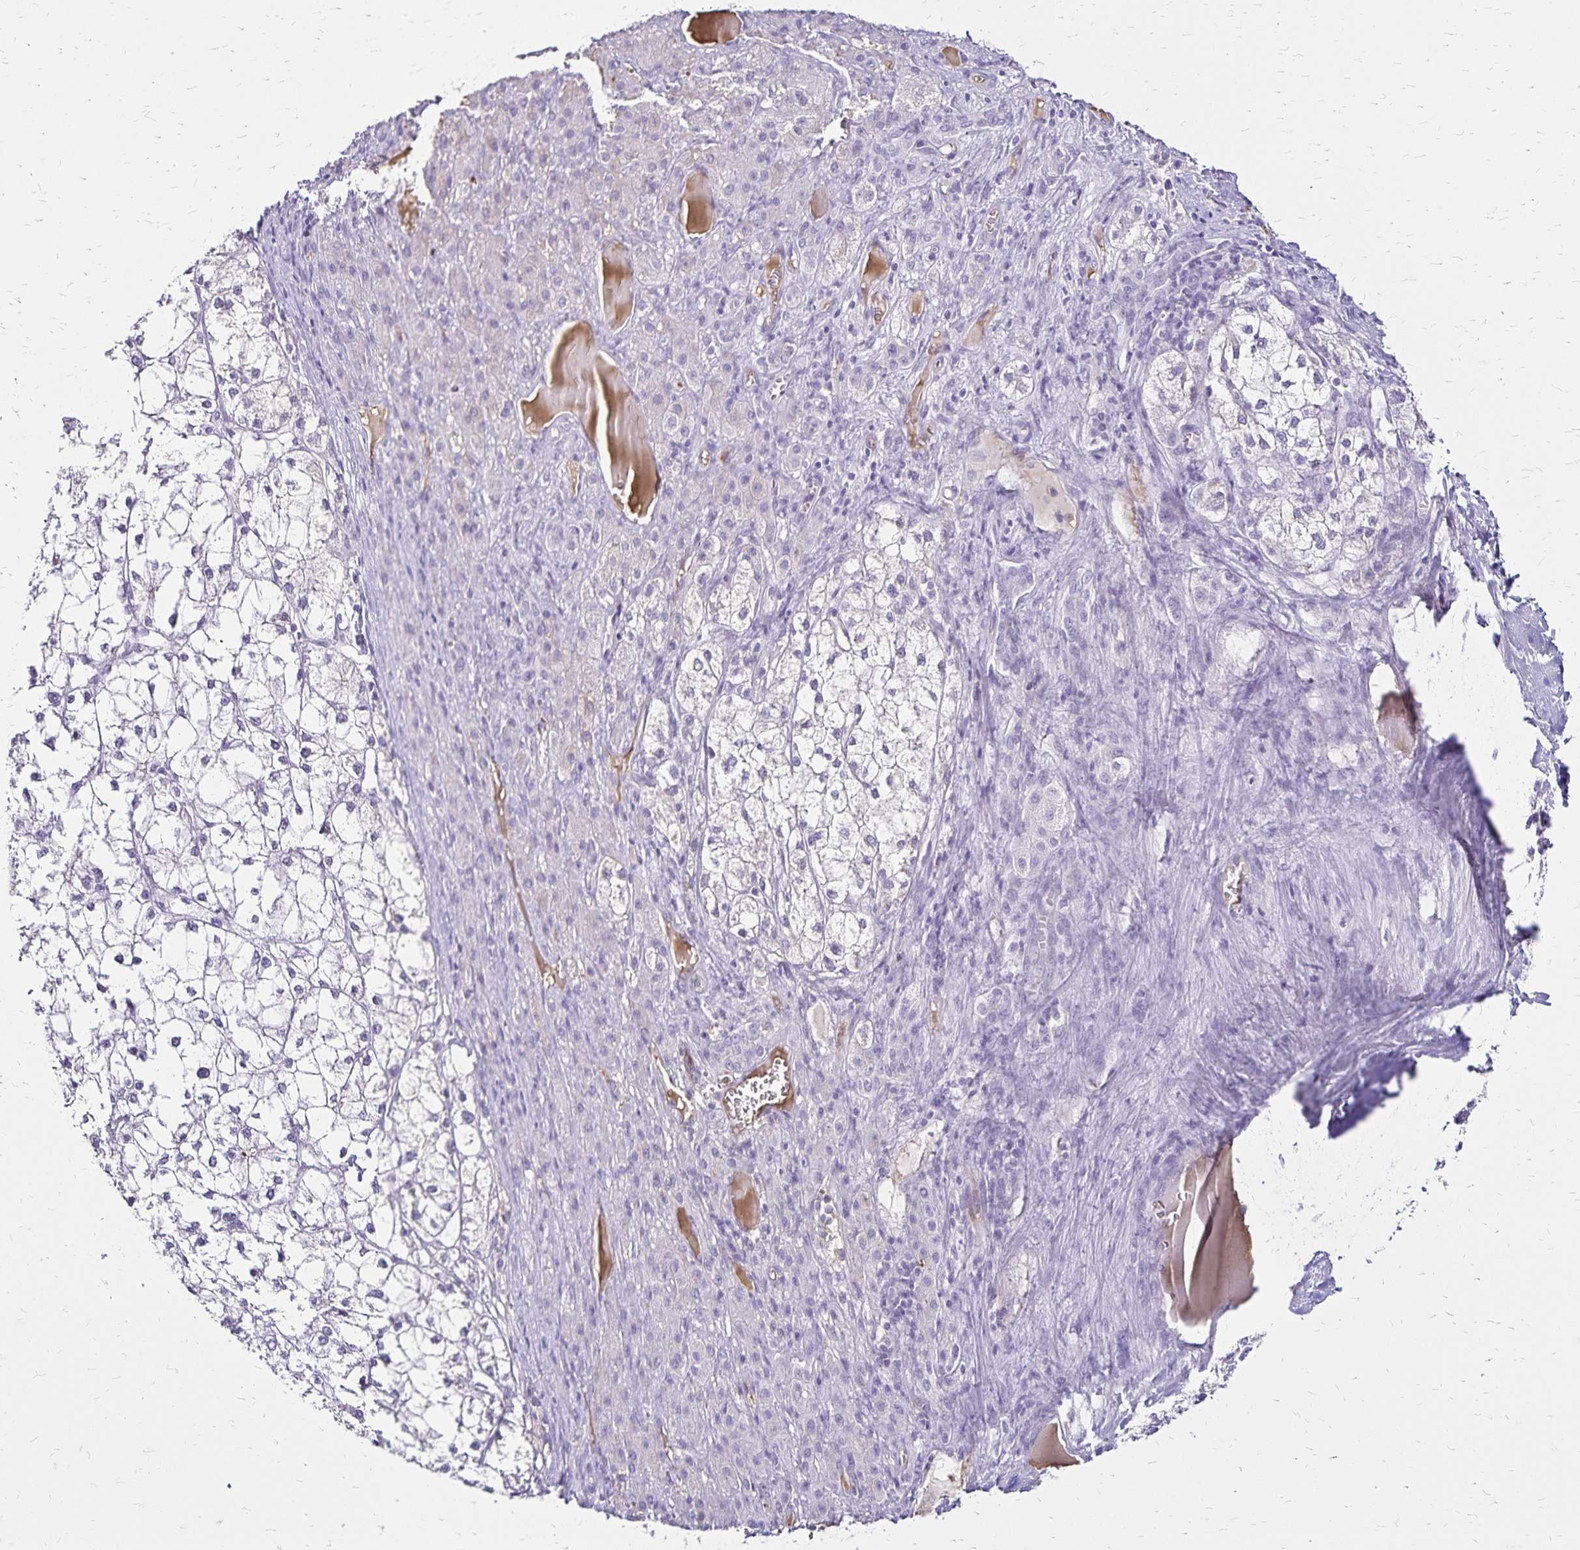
{"staining": {"intensity": "negative", "quantity": "none", "location": "none"}, "tissue": "liver cancer", "cell_type": "Tumor cells", "image_type": "cancer", "snomed": [{"axis": "morphology", "description": "Carcinoma, Hepatocellular, NOS"}, {"axis": "topography", "description": "Liver"}], "caption": "IHC image of neoplastic tissue: liver cancer (hepatocellular carcinoma) stained with DAB displays no significant protein positivity in tumor cells.", "gene": "KISS1", "patient": {"sex": "female", "age": 43}}